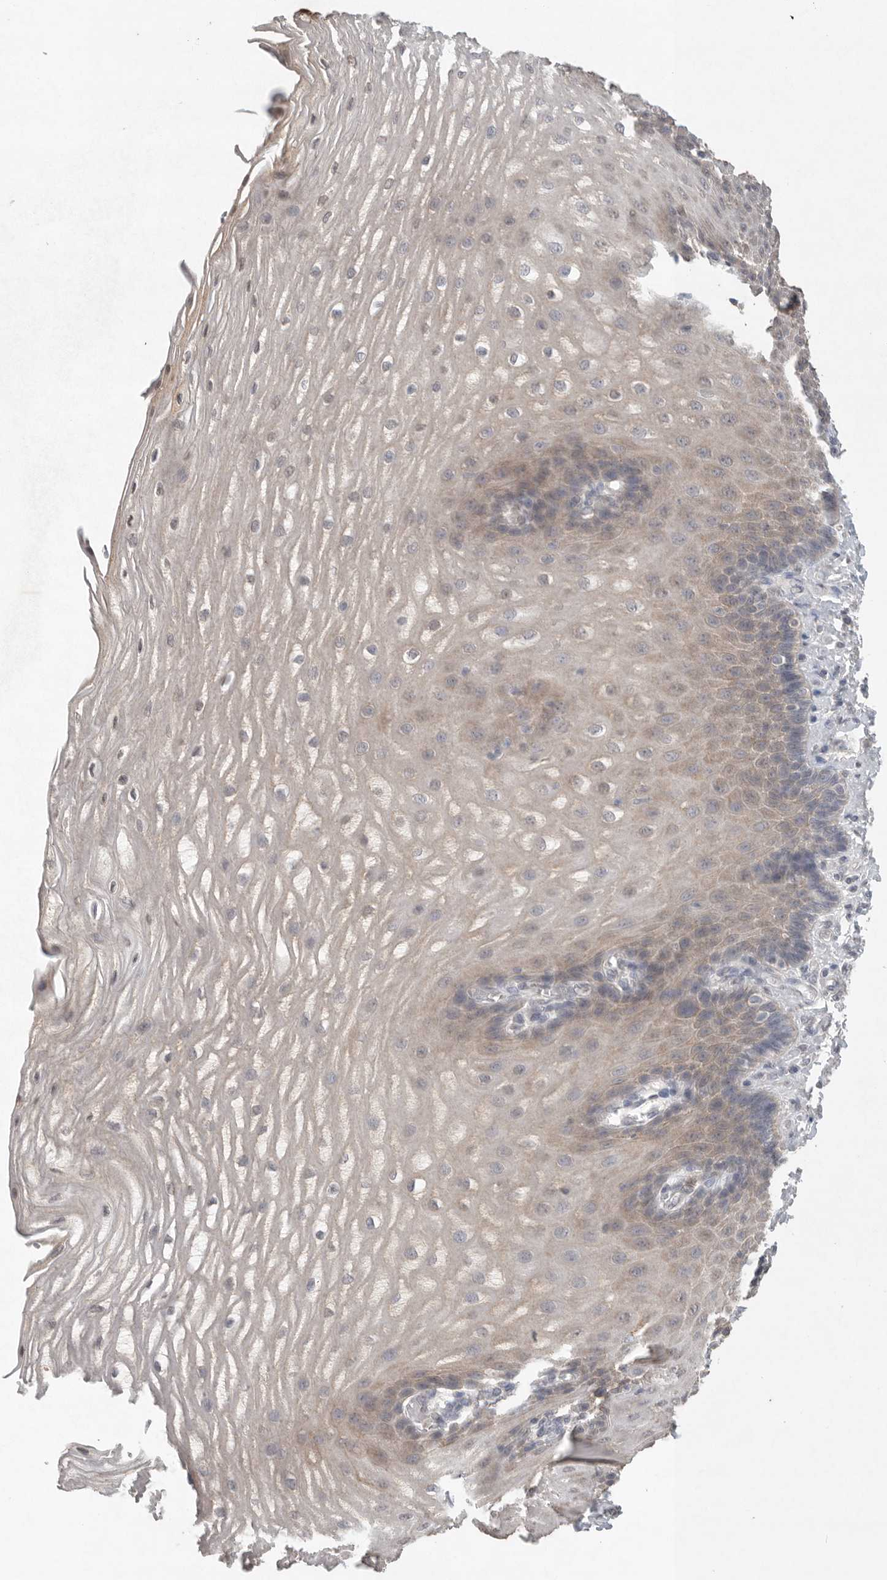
{"staining": {"intensity": "weak", "quantity": "<25%", "location": "cytoplasmic/membranous,nuclear"}, "tissue": "esophagus", "cell_type": "Squamous epithelial cells", "image_type": "normal", "snomed": [{"axis": "morphology", "description": "Normal tissue, NOS"}, {"axis": "topography", "description": "Esophagus"}], "caption": "Protein analysis of normal esophagus displays no significant positivity in squamous epithelial cells.", "gene": "KLK5", "patient": {"sex": "male", "age": 54}}